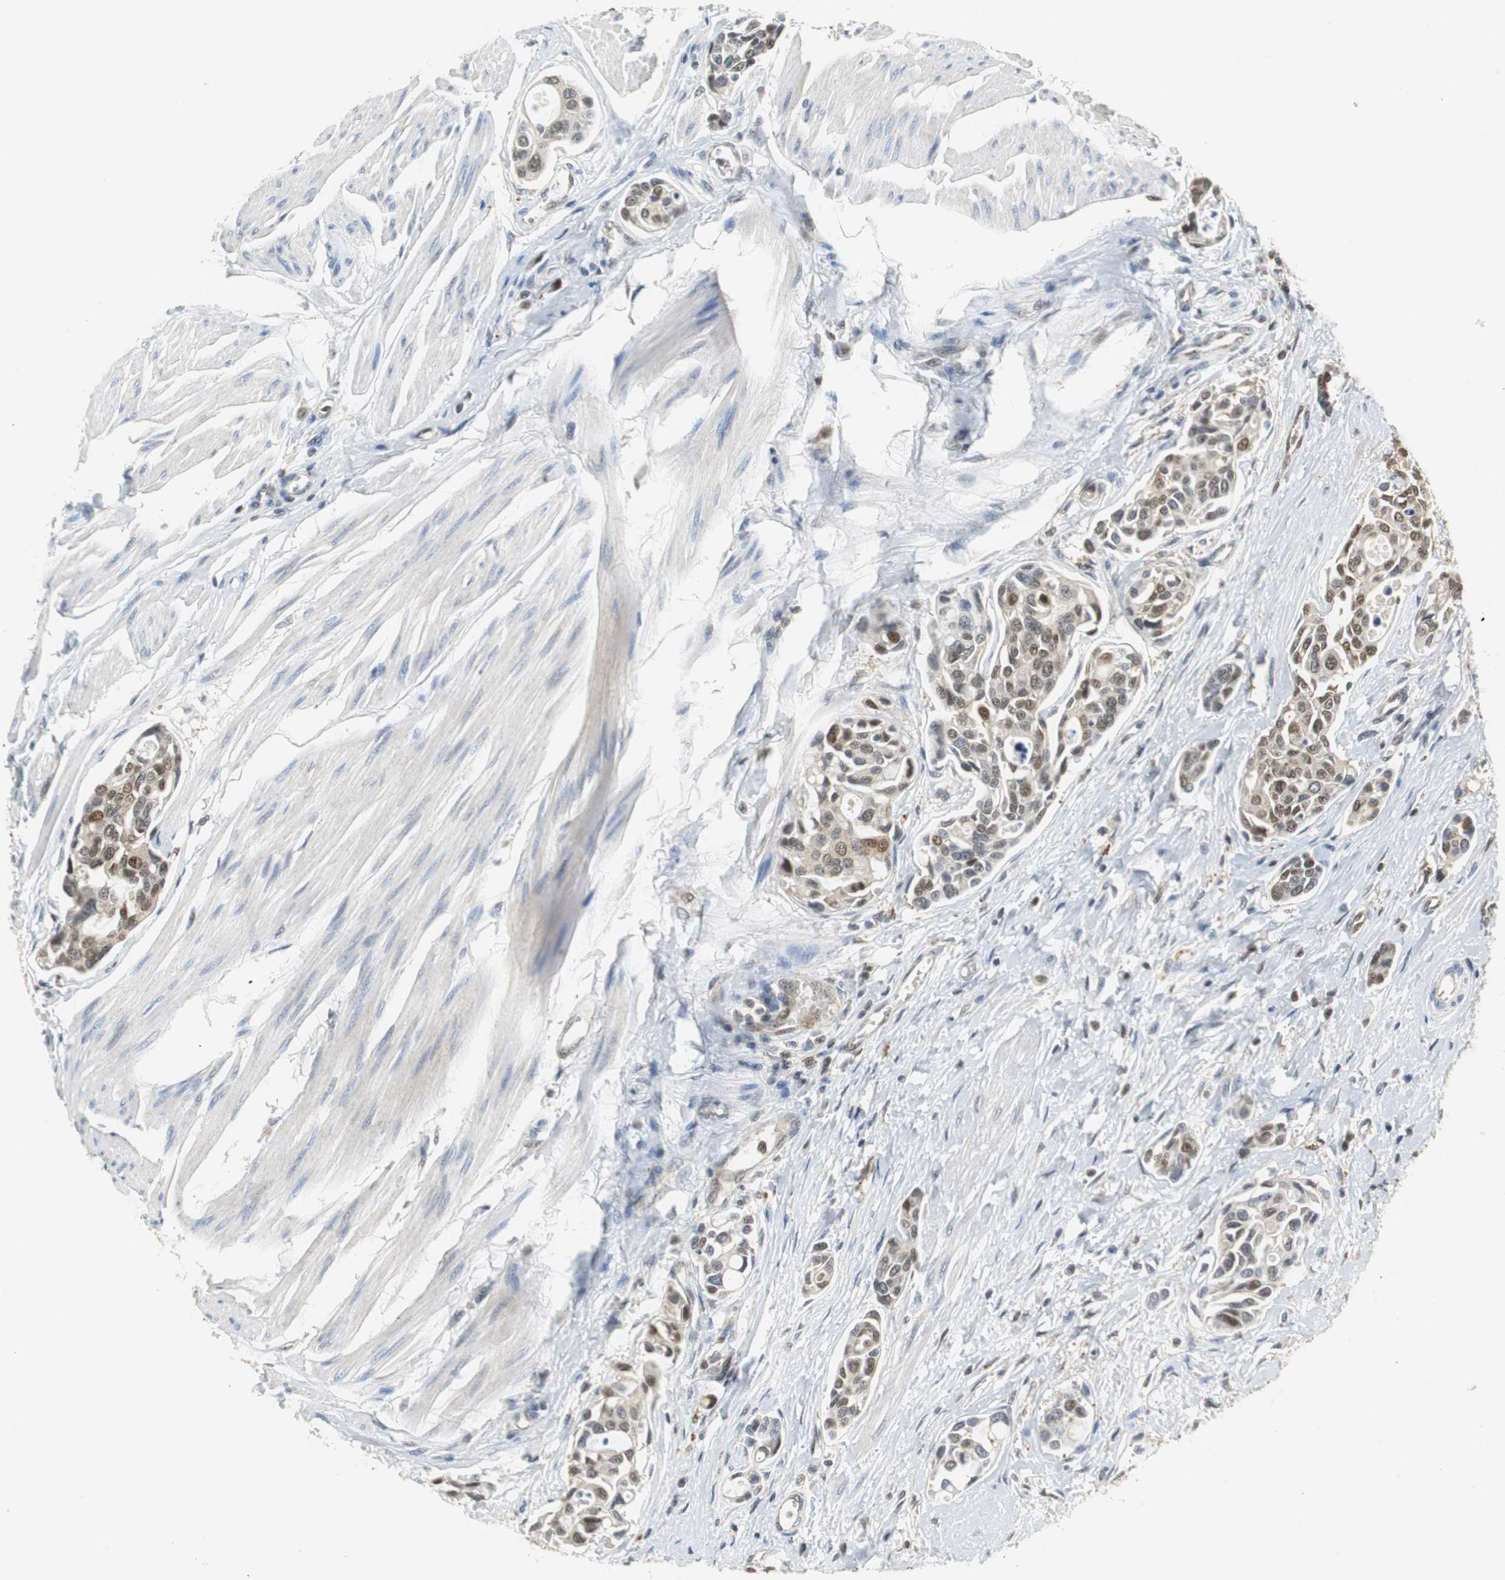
{"staining": {"intensity": "weak", "quantity": ">75%", "location": "cytoplasmic/membranous"}, "tissue": "urothelial cancer", "cell_type": "Tumor cells", "image_type": "cancer", "snomed": [{"axis": "morphology", "description": "Urothelial carcinoma, High grade"}, {"axis": "topography", "description": "Urinary bladder"}], "caption": "Human urothelial cancer stained for a protein (brown) shows weak cytoplasmic/membranous positive staining in approximately >75% of tumor cells.", "gene": "GSDMD", "patient": {"sex": "male", "age": 78}}